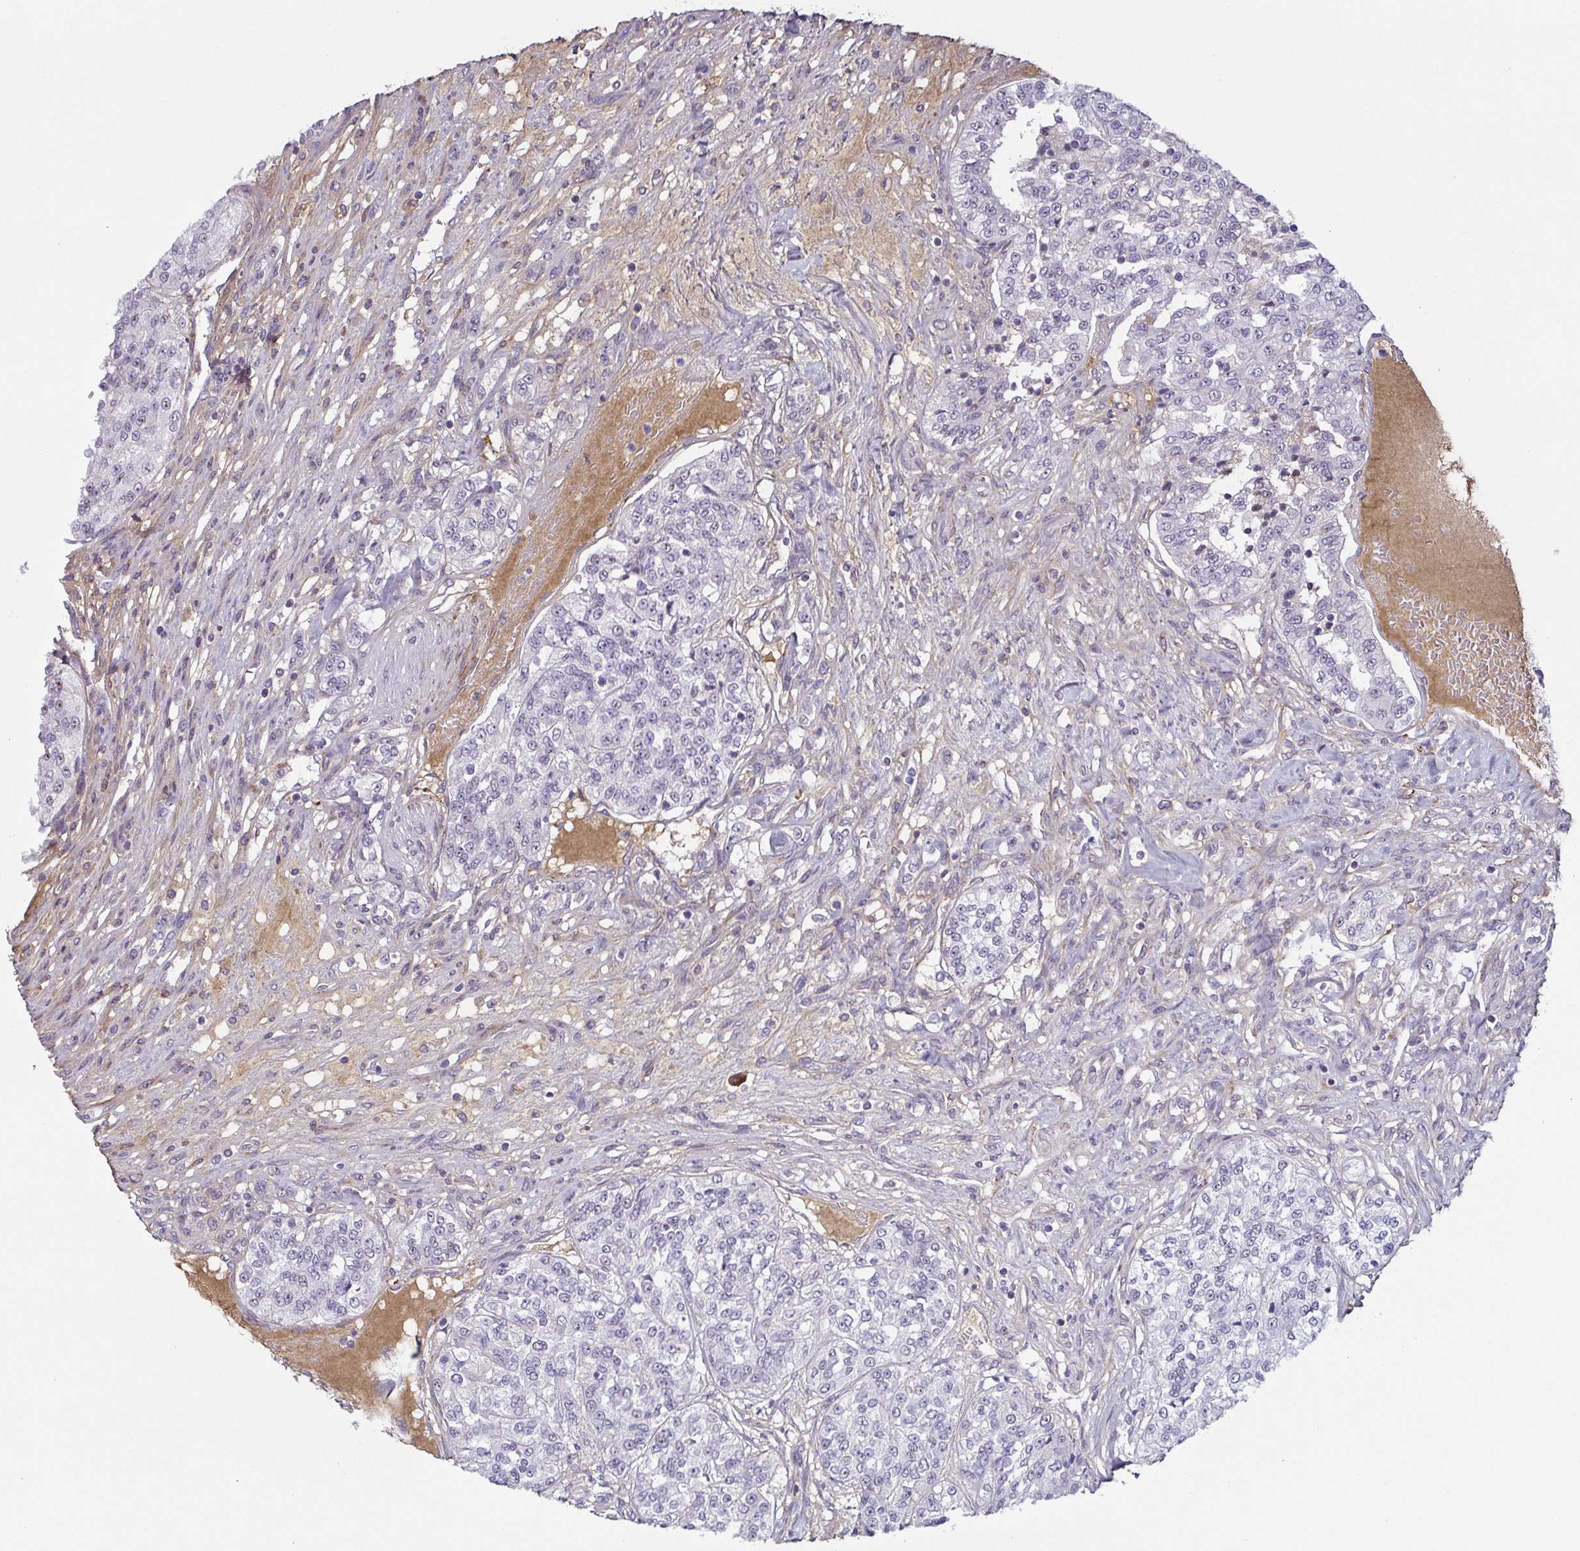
{"staining": {"intensity": "negative", "quantity": "none", "location": "none"}, "tissue": "renal cancer", "cell_type": "Tumor cells", "image_type": "cancer", "snomed": [{"axis": "morphology", "description": "Adenocarcinoma, NOS"}, {"axis": "topography", "description": "Kidney"}], "caption": "The micrograph shows no significant staining in tumor cells of adenocarcinoma (renal).", "gene": "ECM1", "patient": {"sex": "female", "age": 63}}